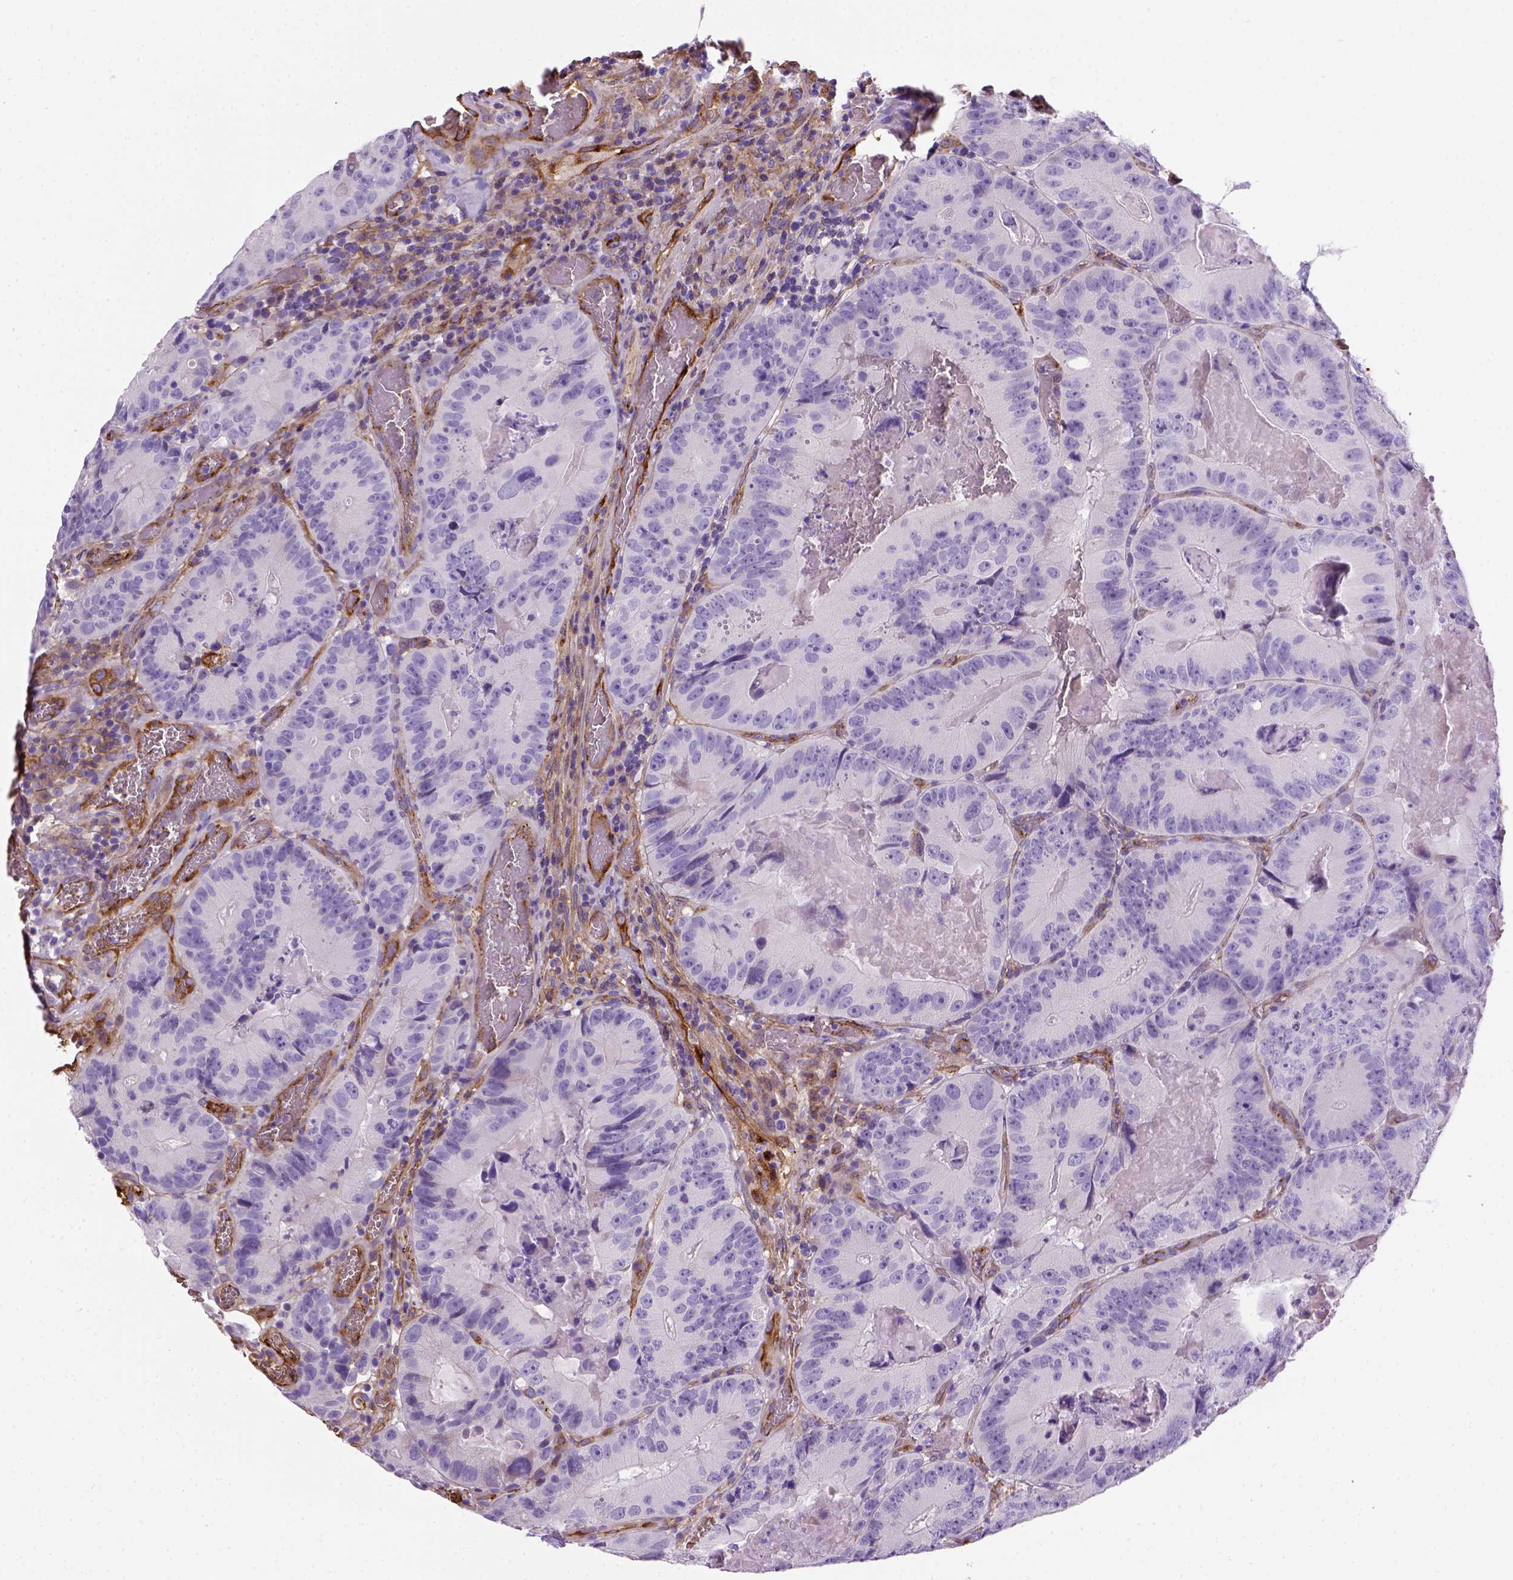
{"staining": {"intensity": "negative", "quantity": "none", "location": "none"}, "tissue": "colorectal cancer", "cell_type": "Tumor cells", "image_type": "cancer", "snomed": [{"axis": "morphology", "description": "Adenocarcinoma, NOS"}, {"axis": "topography", "description": "Colon"}], "caption": "Immunohistochemistry micrograph of colorectal adenocarcinoma stained for a protein (brown), which reveals no positivity in tumor cells.", "gene": "VWF", "patient": {"sex": "female", "age": 86}}